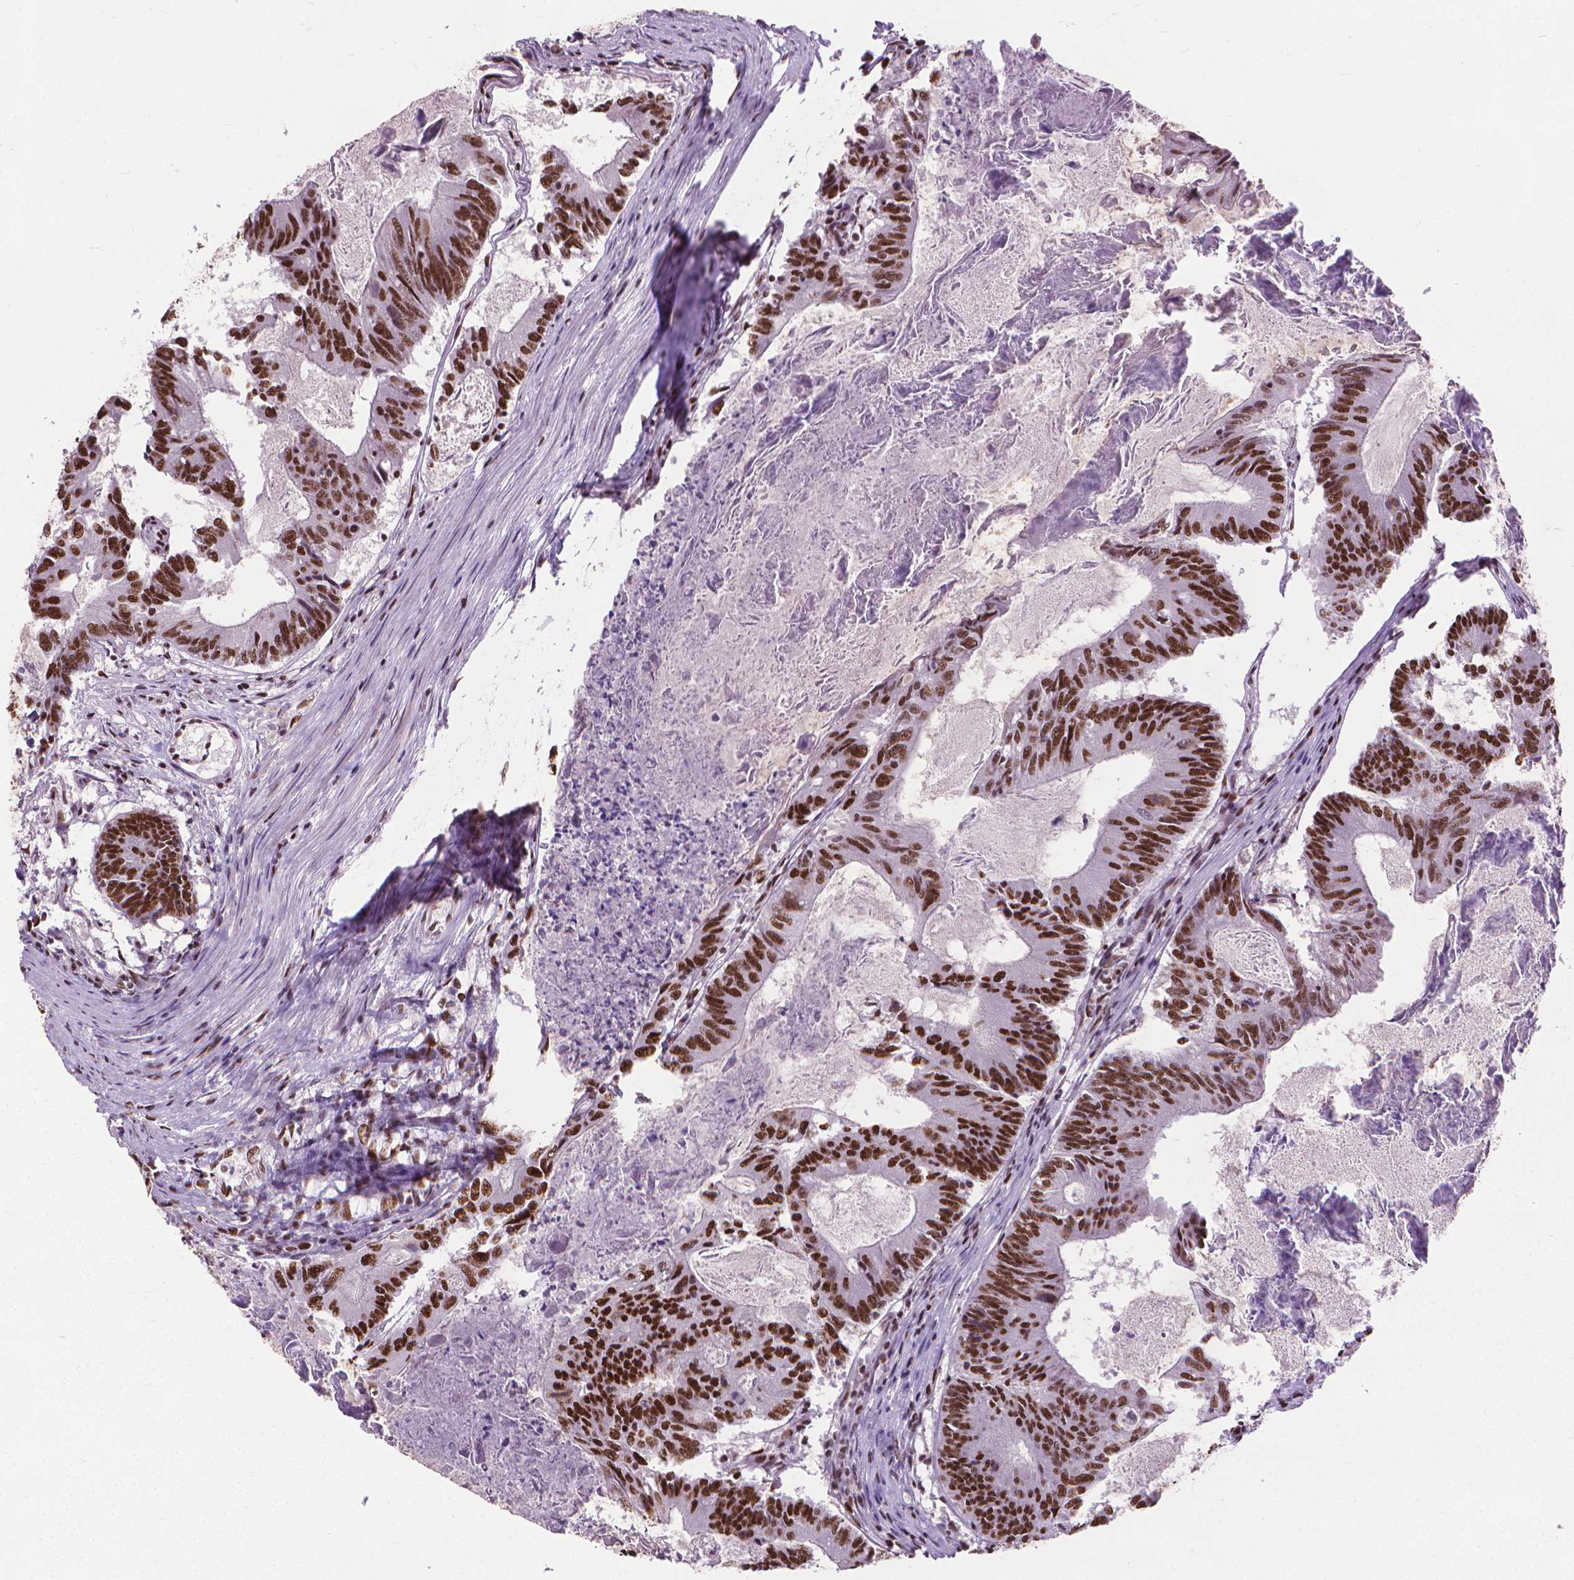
{"staining": {"intensity": "strong", "quantity": ">75%", "location": "nuclear"}, "tissue": "colorectal cancer", "cell_type": "Tumor cells", "image_type": "cancer", "snomed": [{"axis": "morphology", "description": "Adenocarcinoma, NOS"}, {"axis": "topography", "description": "Colon"}], "caption": "There is high levels of strong nuclear positivity in tumor cells of colorectal cancer (adenocarcinoma), as demonstrated by immunohistochemical staining (brown color).", "gene": "AKAP8", "patient": {"sex": "female", "age": 70}}